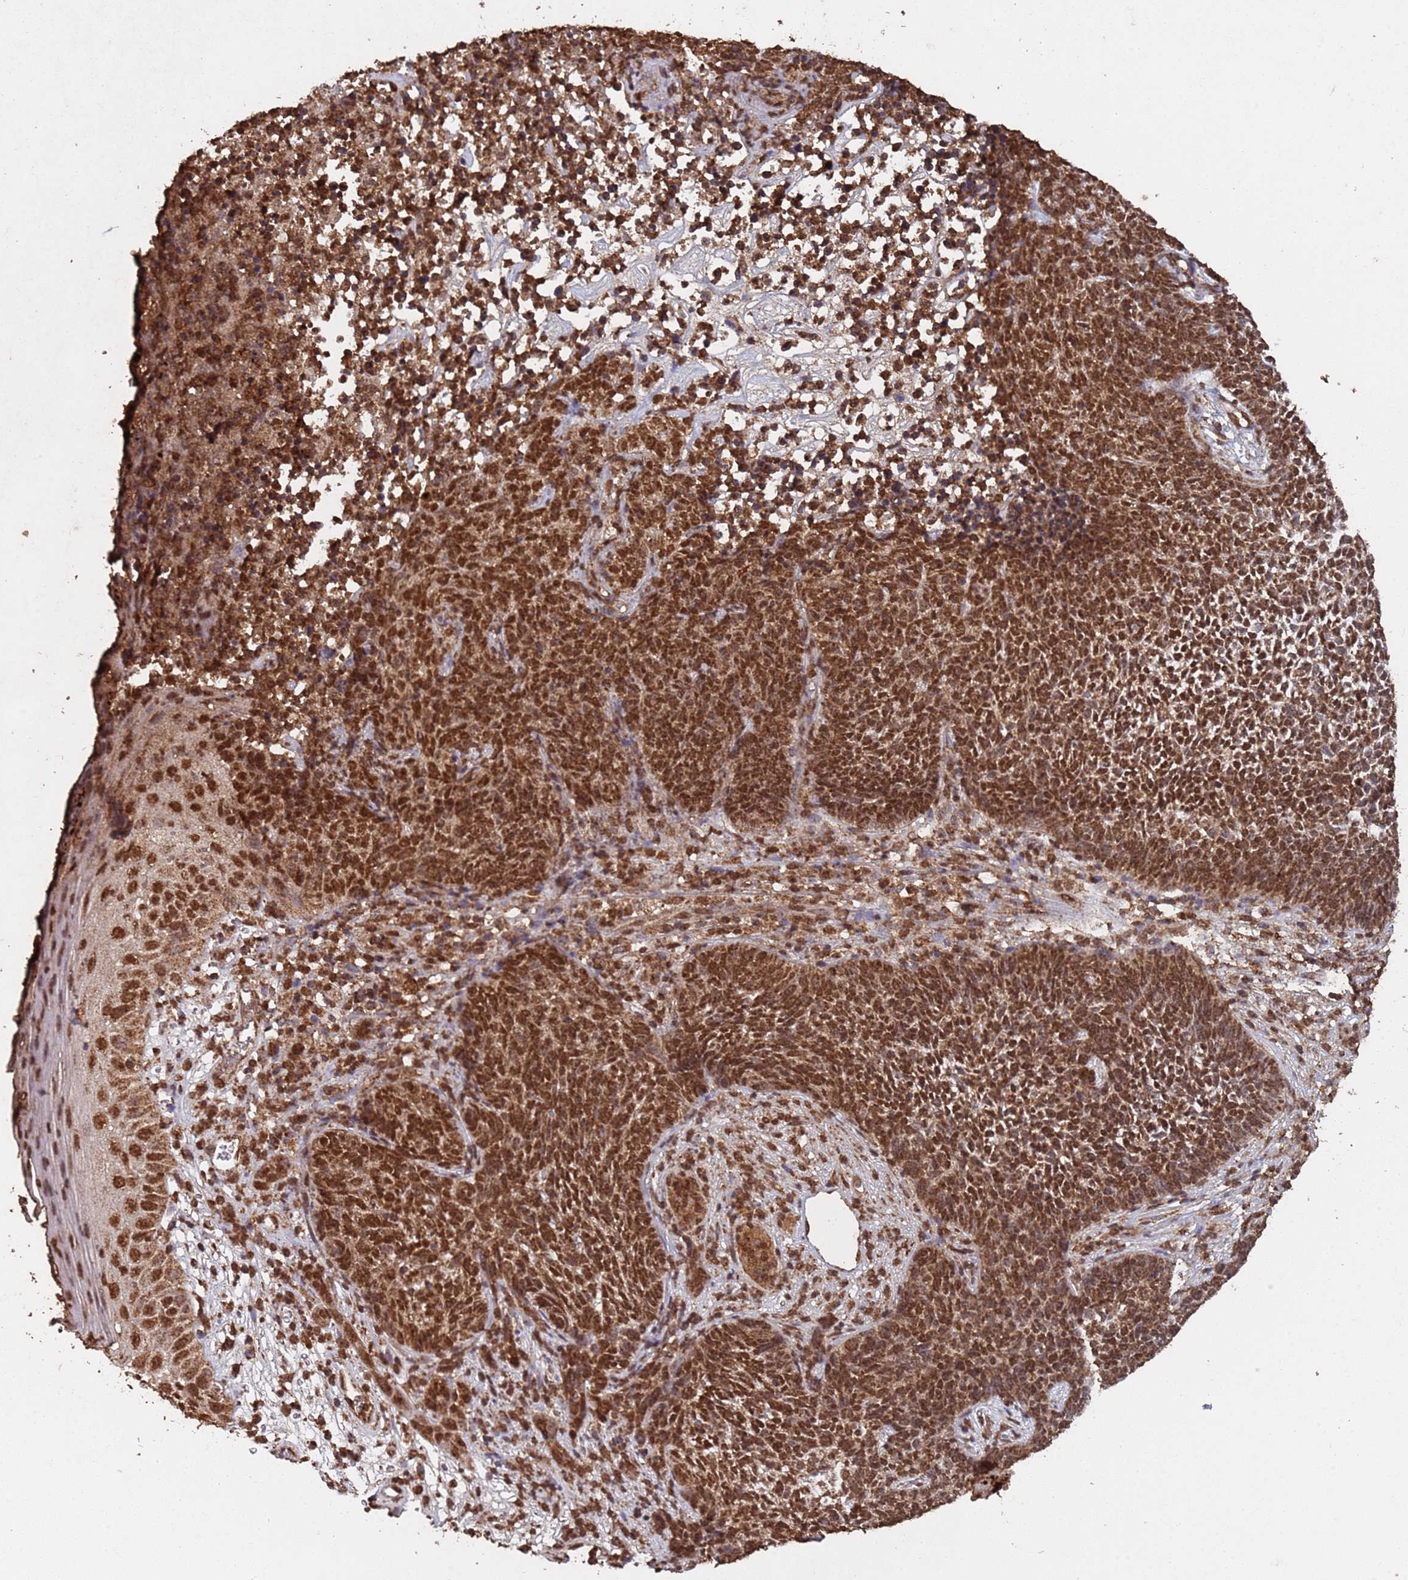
{"staining": {"intensity": "strong", "quantity": ">75%", "location": "cytoplasmic/membranous,nuclear"}, "tissue": "skin cancer", "cell_type": "Tumor cells", "image_type": "cancer", "snomed": [{"axis": "morphology", "description": "Basal cell carcinoma"}, {"axis": "topography", "description": "Skin"}], "caption": "High-power microscopy captured an IHC micrograph of skin cancer, revealing strong cytoplasmic/membranous and nuclear positivity in approximately >75% of tumor cells.", "gene": "HDAC10", "patient": {"sex": "female", "age": 84}}